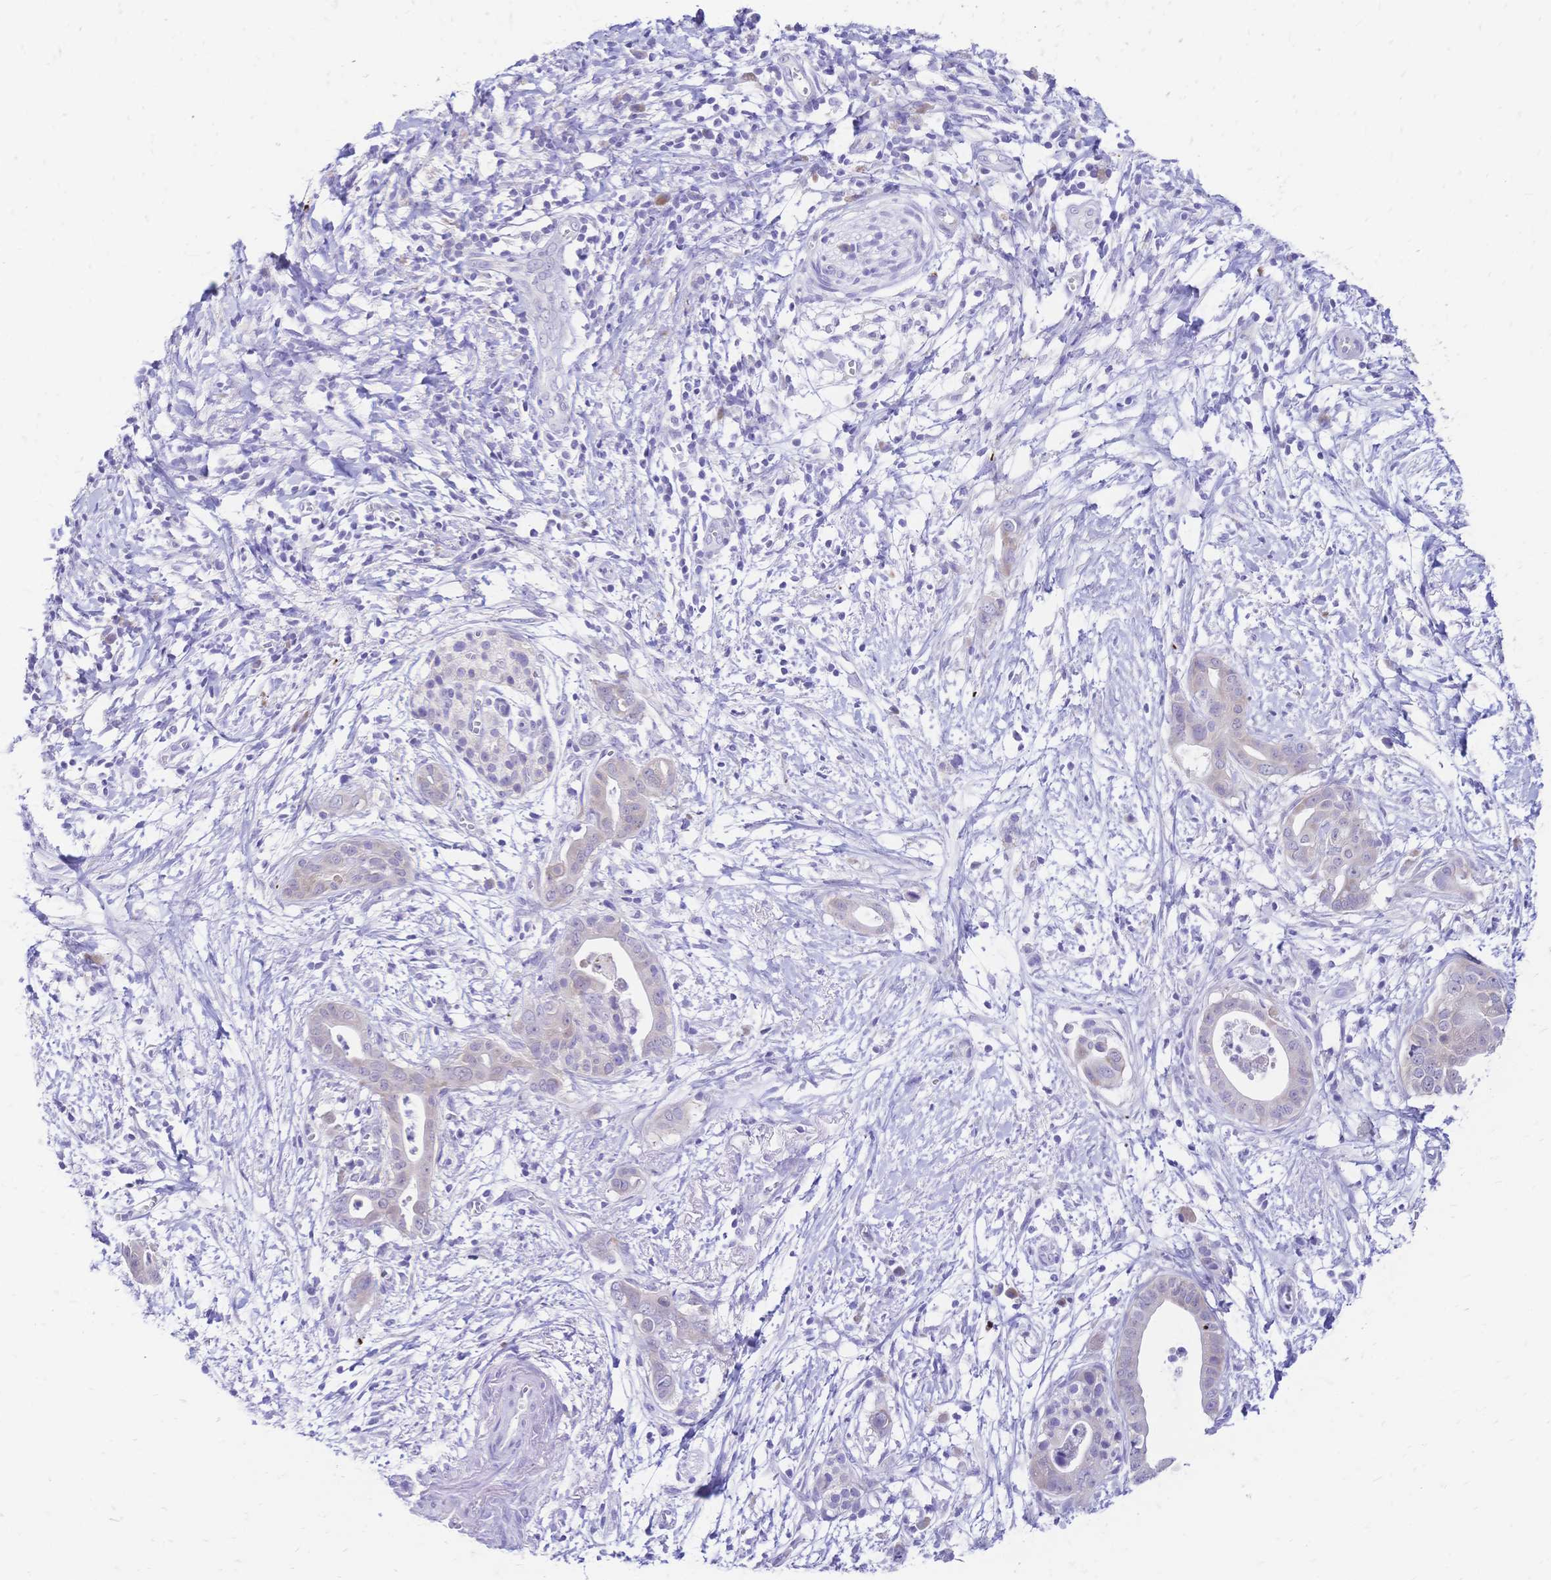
{"staining": {"intensity": "negative", "quantity": "none", "location": "none"}, "tissue": "pancreatic cancer", "cell_type": "Tumor cells", "image_type": "cancer", "snomed": [{"axis": "morphology", "description": "Adenocarcinoma, NOS"}, {"axis": "topography", "description": "Pancreas"}], "caption": "Adenocarcinoma (pancreatic) was stained to show a protein in brown. There is no significant positivity in tumor cells. The staining is performed using DAB (3,3'-diaminobenzidine) brown chromogen with nuclei counter-stained in using hematoxylin.", "gene": "GRB7", "patient": {"sex": "male", "age": 61}}